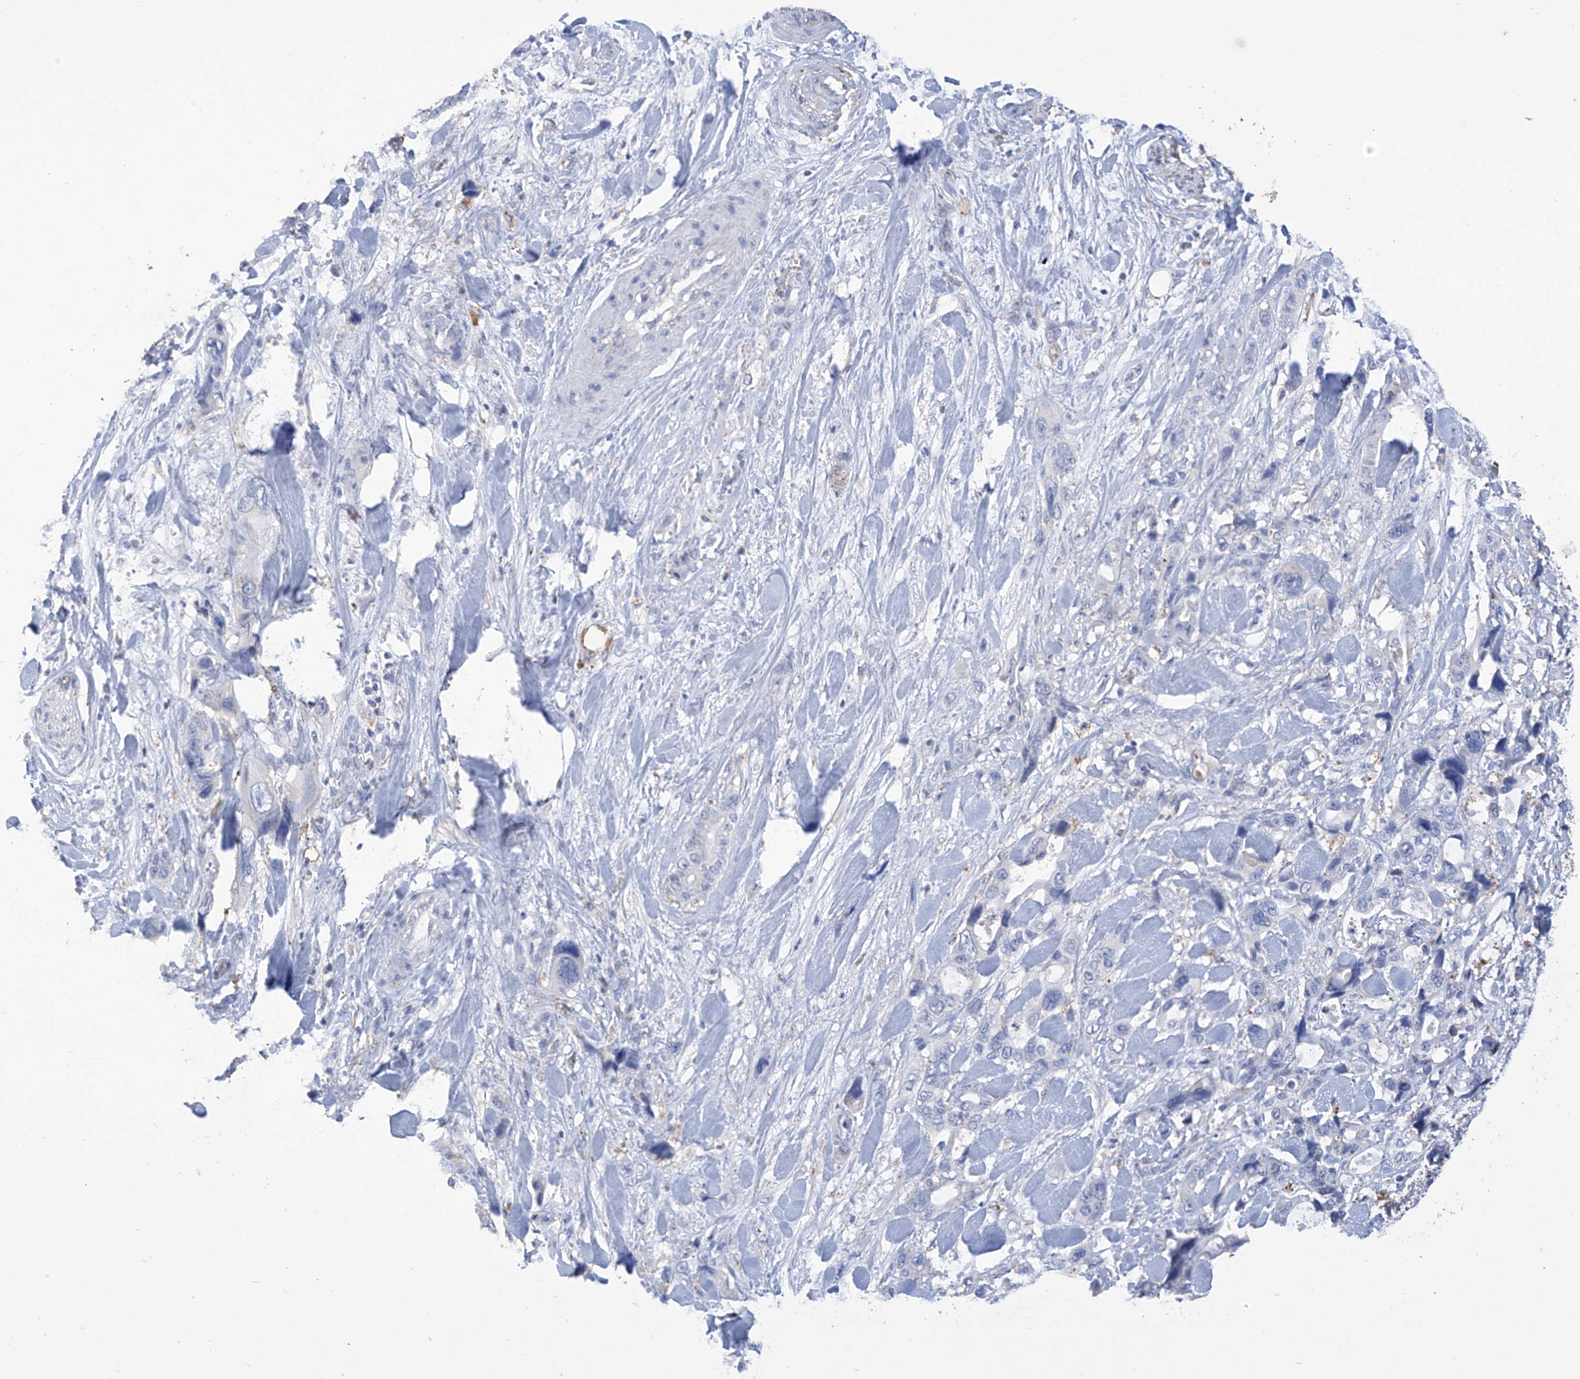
{"staining": {"intensity": "negative", "quantity": "none", "location": "none"}, "tissue": "pancreatic cancer", "cell_type": "Tumor cells", "image_type": "cancer", "snomed": [{"axis": "morphology", "description": "Adenocarcinoma, NOS"}, {"axis": "topography", "description": "Pancreas"}], "caption": "DAB (3,3'-diaminobenzidine) immunohistochemical staining of human pancreatic cancer (adenocarcinoma) exhibits no significant positivity in tumor cells.", "gene": "OGT", "patient": {"sex": "male", "age": 46}}